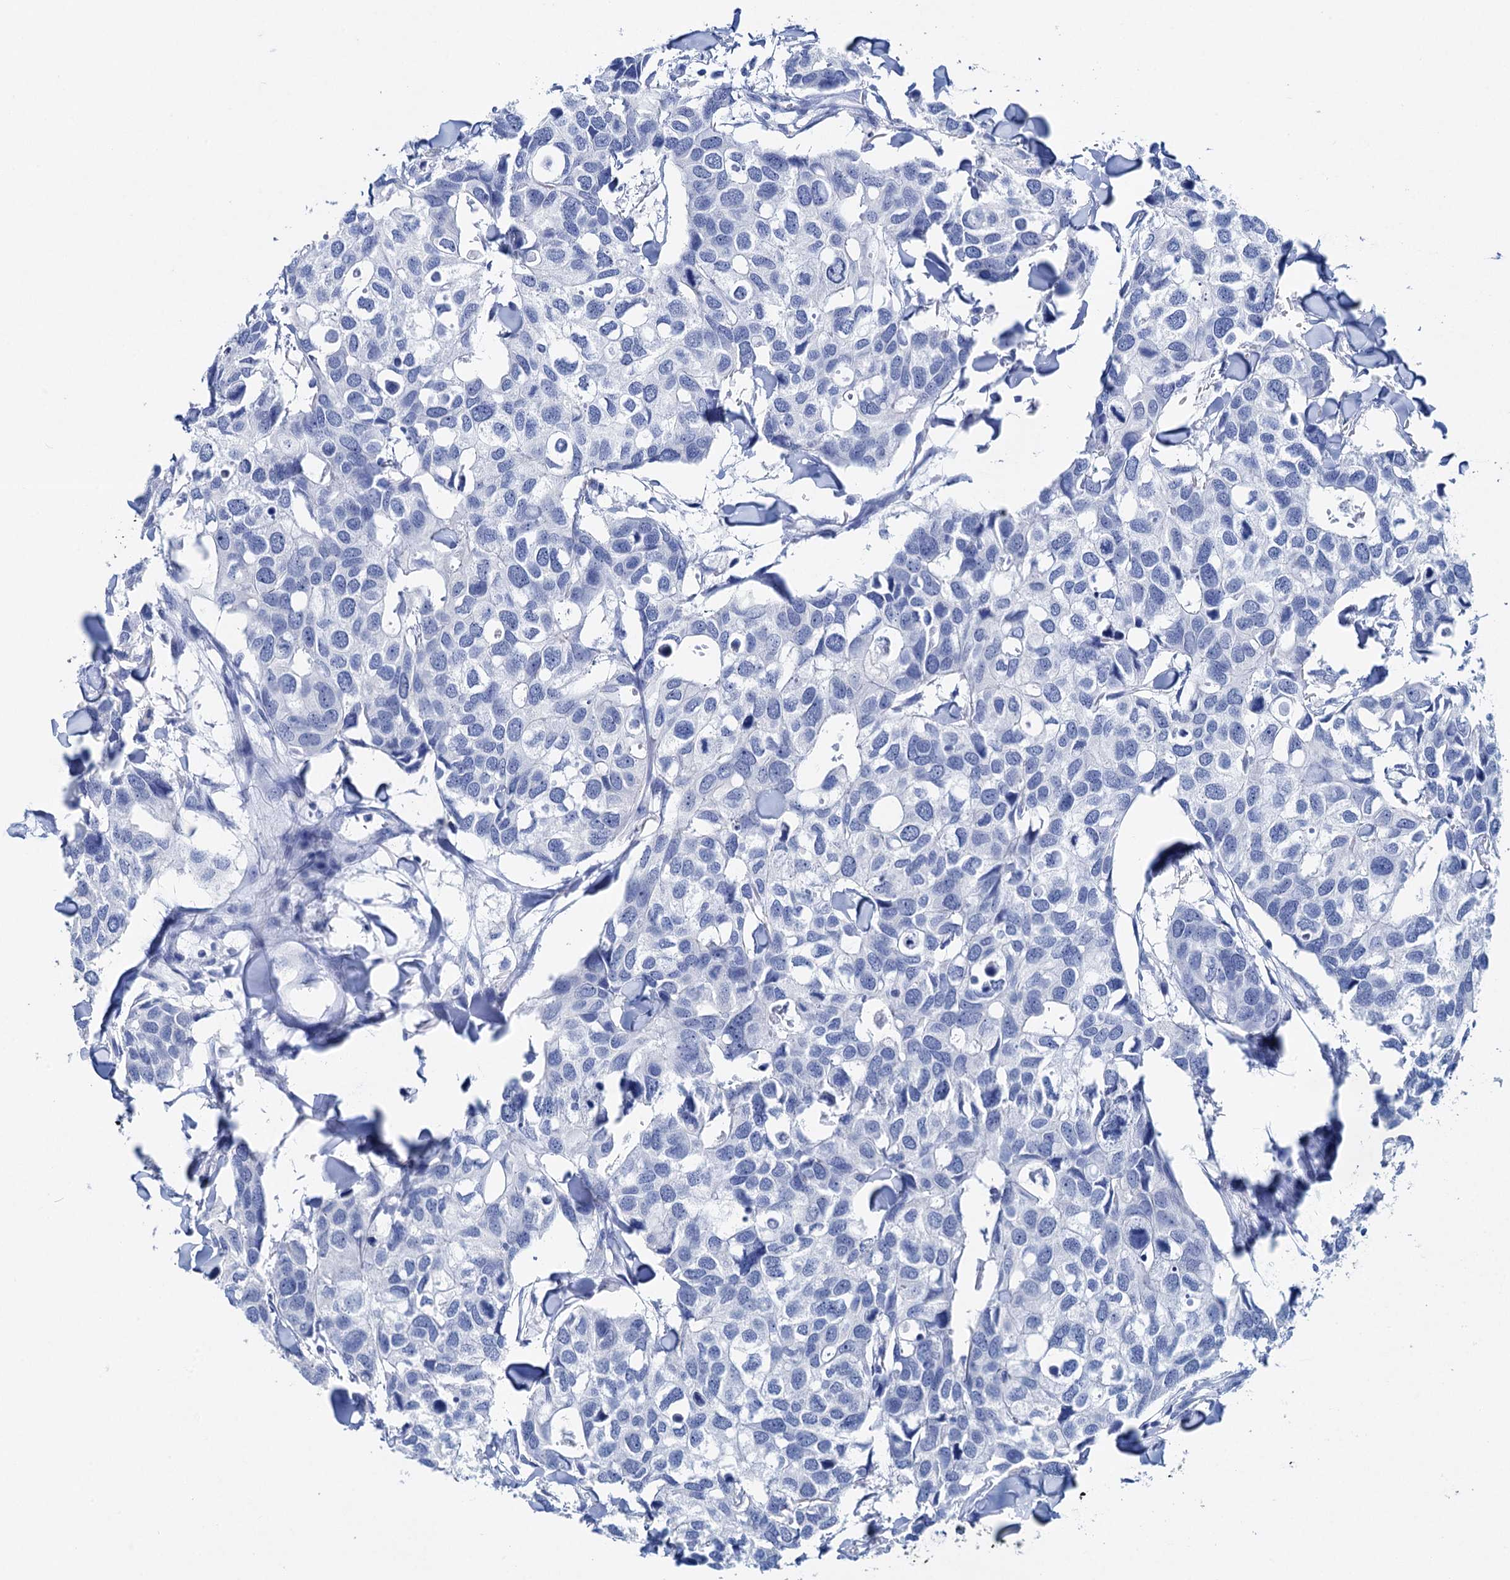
{"staining": {"intensity": "negative", "quantity": "none", "location": "none"}, "tissue": "breast cancer", "cell_type": "Tumor cells", "image_type": "cancer", "snomed": [{"axis": "morphology", "description": "Duct carcinoma"}, {"axis": "topography", "description": "Breast"}], "caption": "A micrograph of intraductal carcinoma (breast) stained for a protein demonstrates no brown staining in tumor cells.", "gene": "BRINP1", "patient": {"sex": "female", "age": 83}}